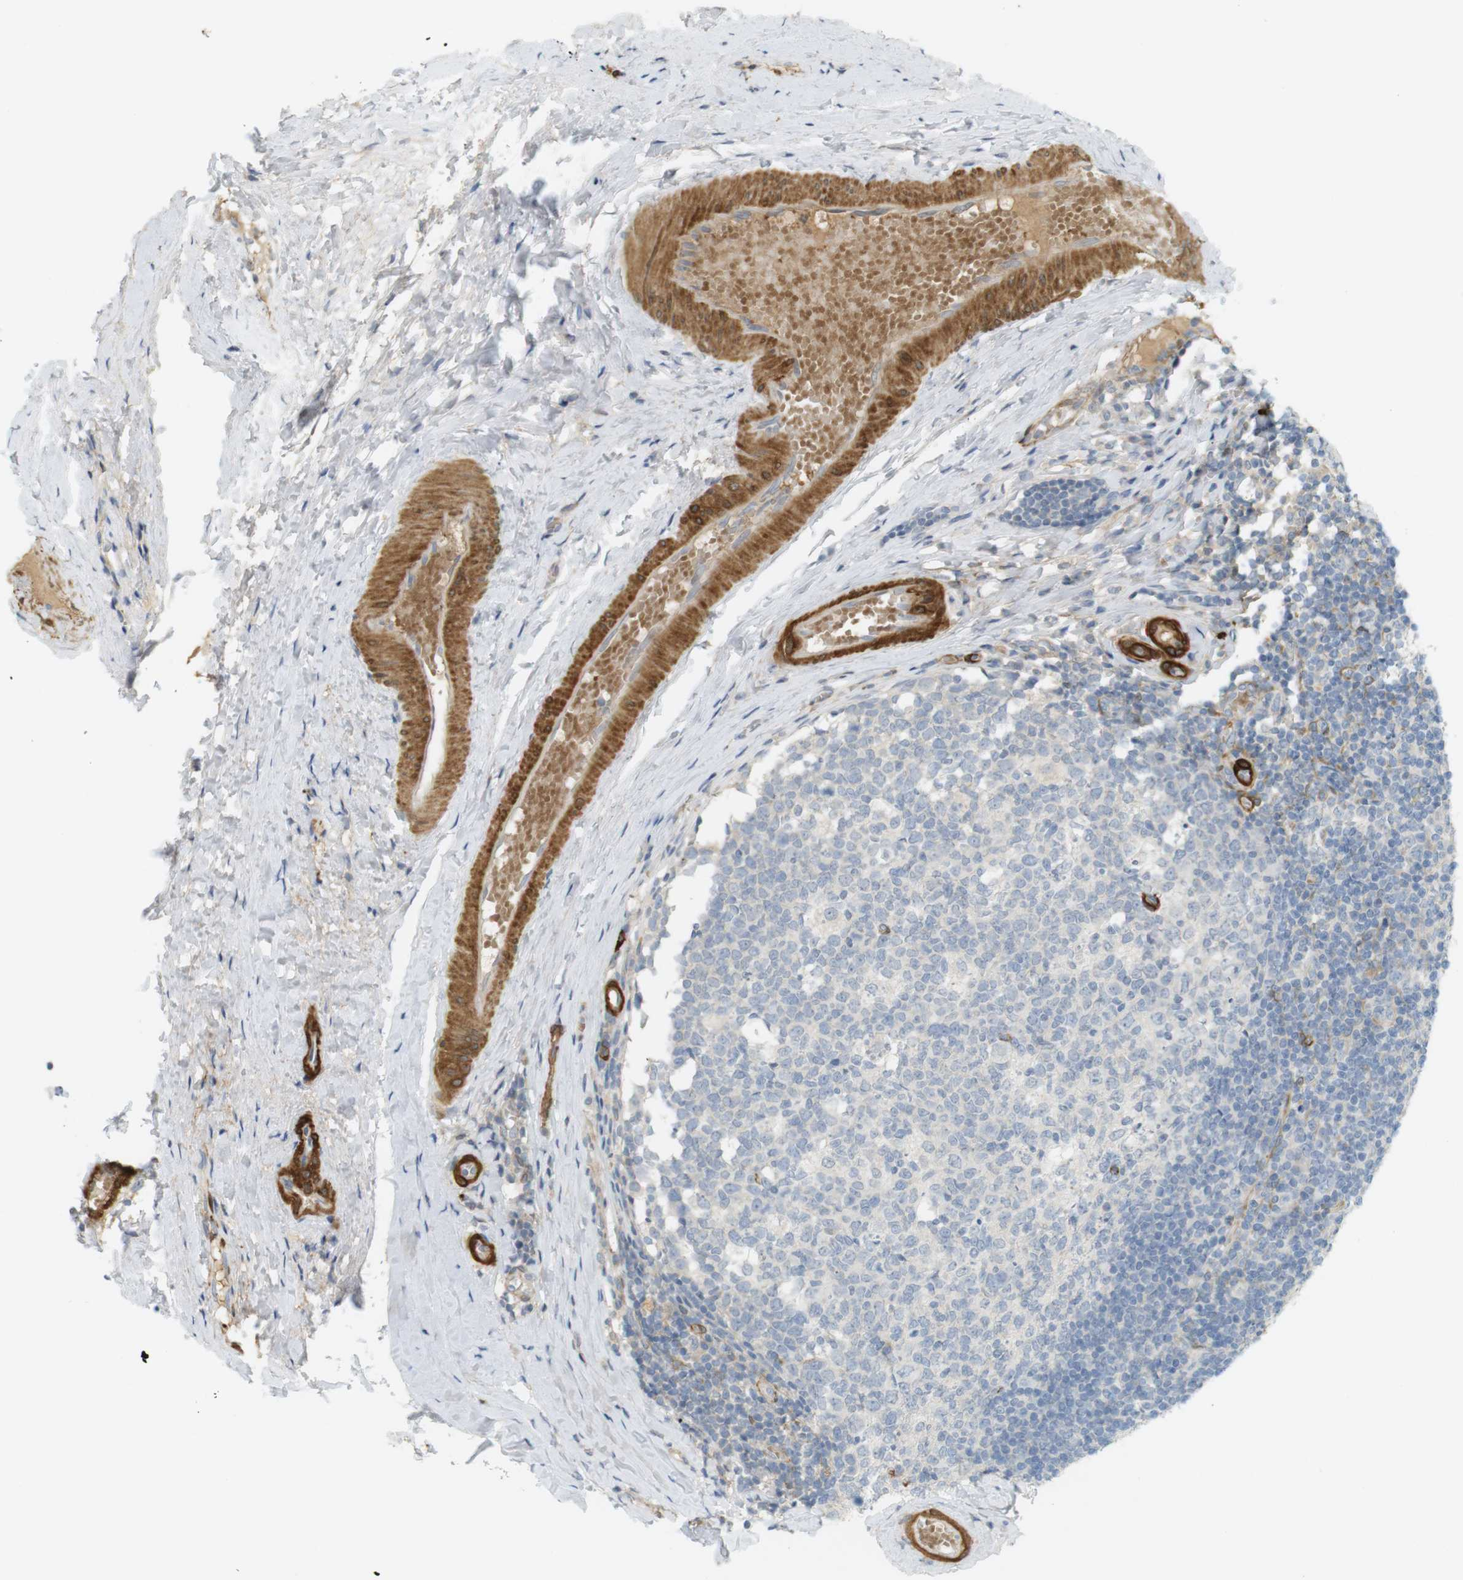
{"staining": {"intensity": "negative", "quantity": "none", "location": "none"}, "tissue": "tonsil", "cell_type": "Germinal center cells", "image_type": "normal", "snomed": [{"axis": "morphology", "description": "Normal tissue, NOS"}, {"axis": "topography", "description": "Tonsil"}], "caption": "Immunohistochemistry image of normal human tonsil stained for a protein (brown), which reveals no expression in germinal center cells. (DAB (3,3'-diaminobenzidine) immunohistochemistry with hematoxylin counter stain).", "gene": "PDE3A", "patient": {"sex": "female", "age": 19}}